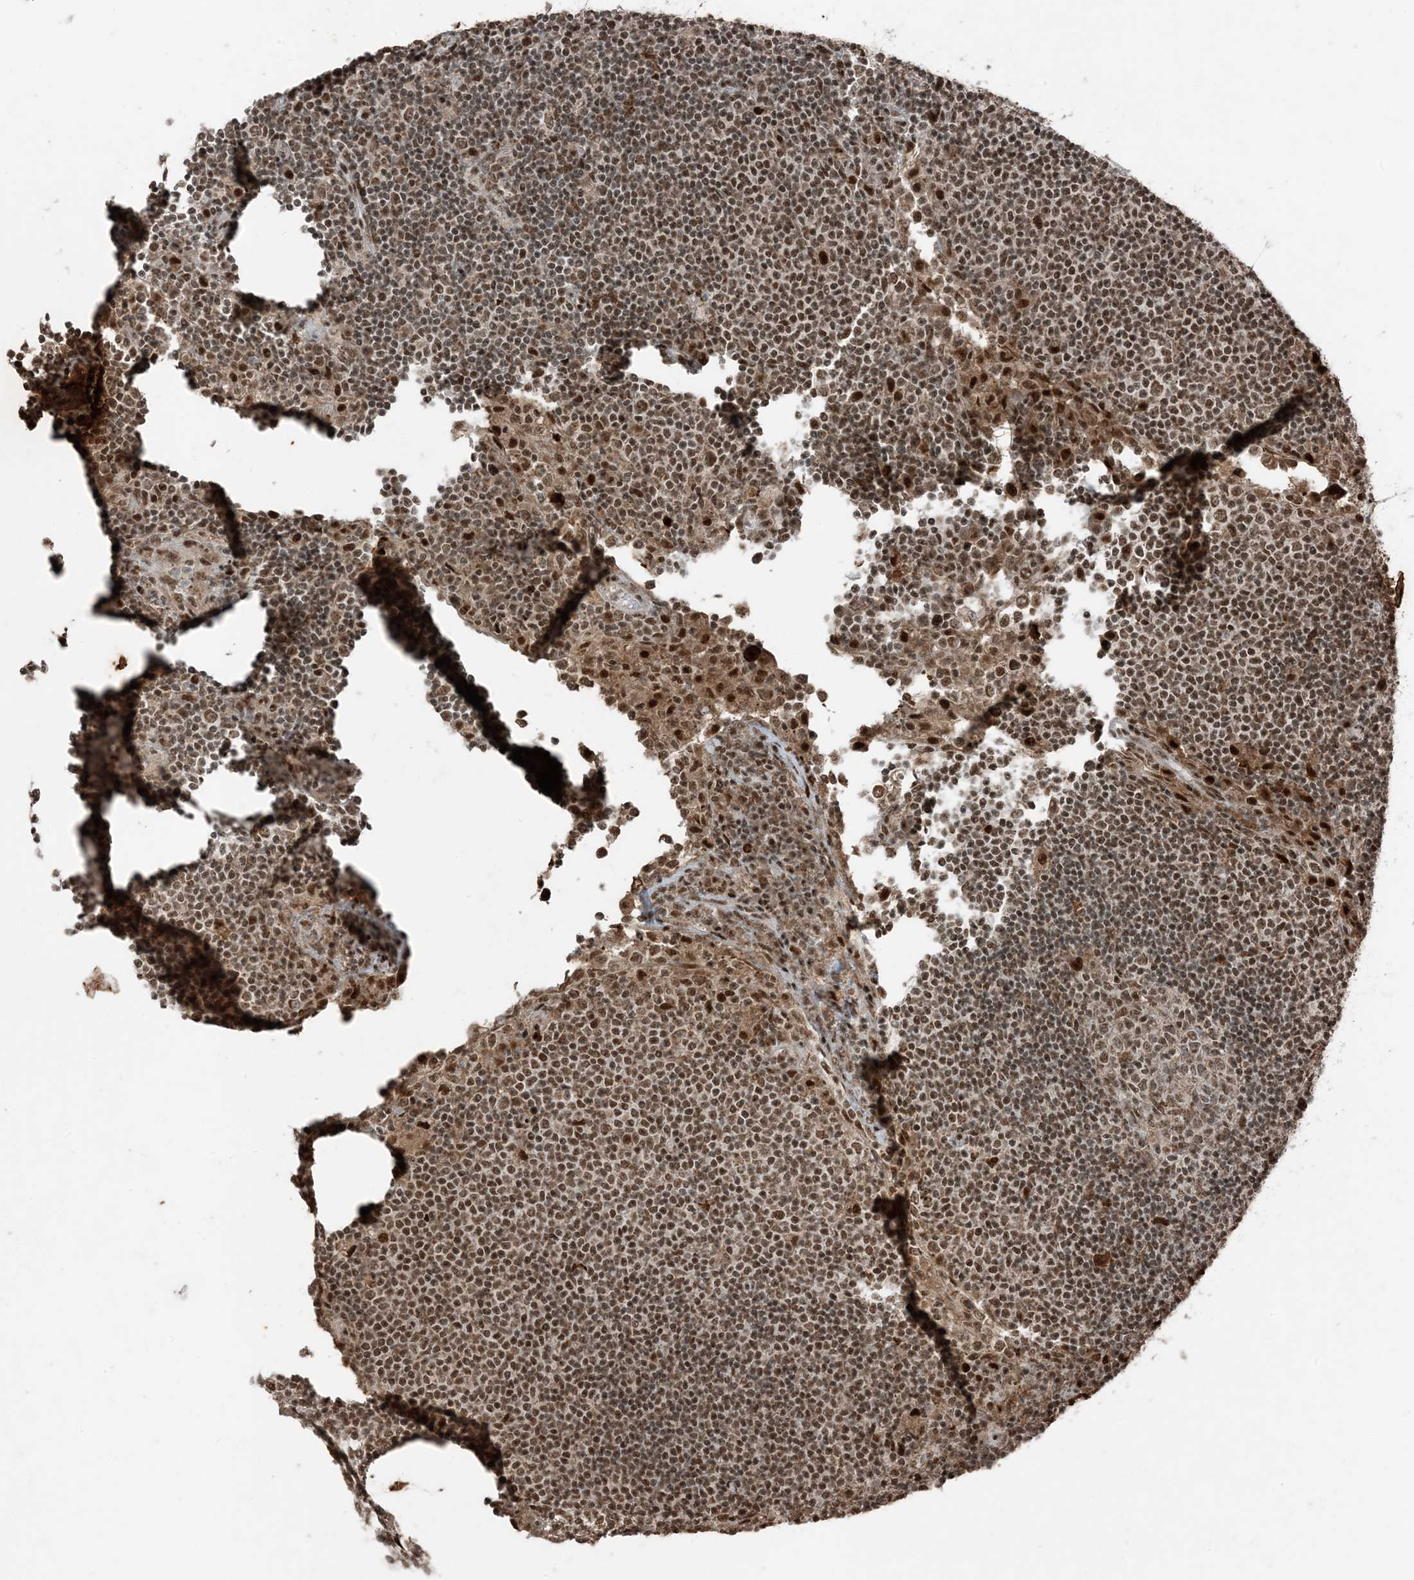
{"staining": {"intensity": "moderate", "quantity": ">75%", "location": "nuclear"}, "tissue": "lymph node", "cell_type": "Germinal center cells", "image_type": "normal", "snomed": [{"axis": "morphology", "description": "Normal tissue, NOS"}, {"axis": "topography", "description": "Lymph node"}], "caption": "The photomicrograph reveals immunohistochemical staining of benign lymph node. There is moderate nuclear positivity is appreciated in approximately >75% of germinal center cells.", "gene": "TADA2B", "patient": {"sex": "female", "age": 53}}